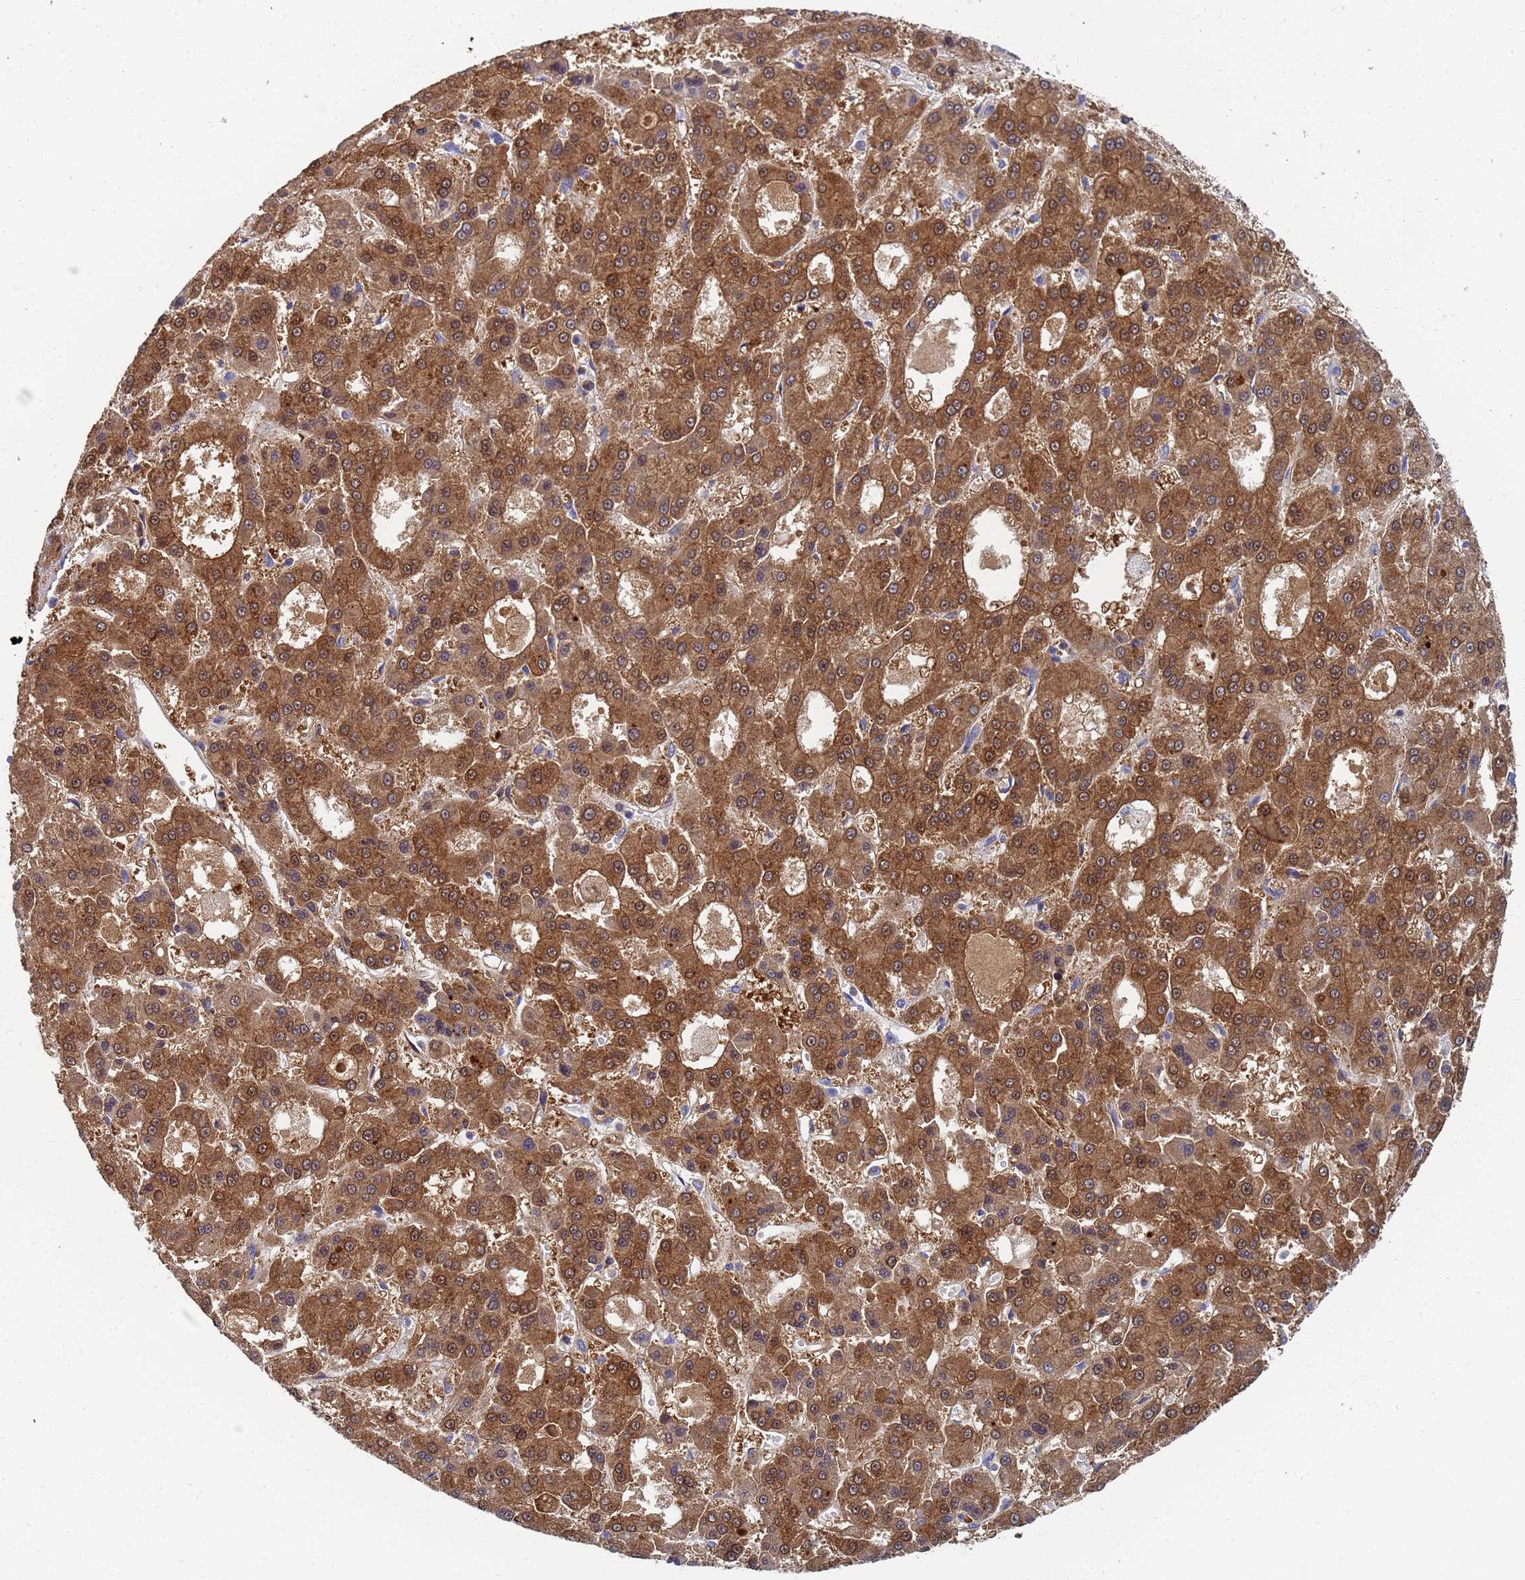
{"staining": {"intensity": "strong", "quantity": ">75%", "location": "cytoplasmic/membranous"}, "tissue": "liver cancer", "cell_type": "Tumor cells", "image_type": "cancer", "snomed": [{"axis": "morphology", "description": "Carcinoma, Hepatocellular, NOS"}, {"axis": "topography", "description": "Liver"}], "caption": "A histopathology image of hepatocellular carcinoma (liver) stained for a protein displays strong cytoplasmic/membranous brown staining in tumor cells.", "gene": "GCHFR", "patient": {"sex": "male", "age": 70}}